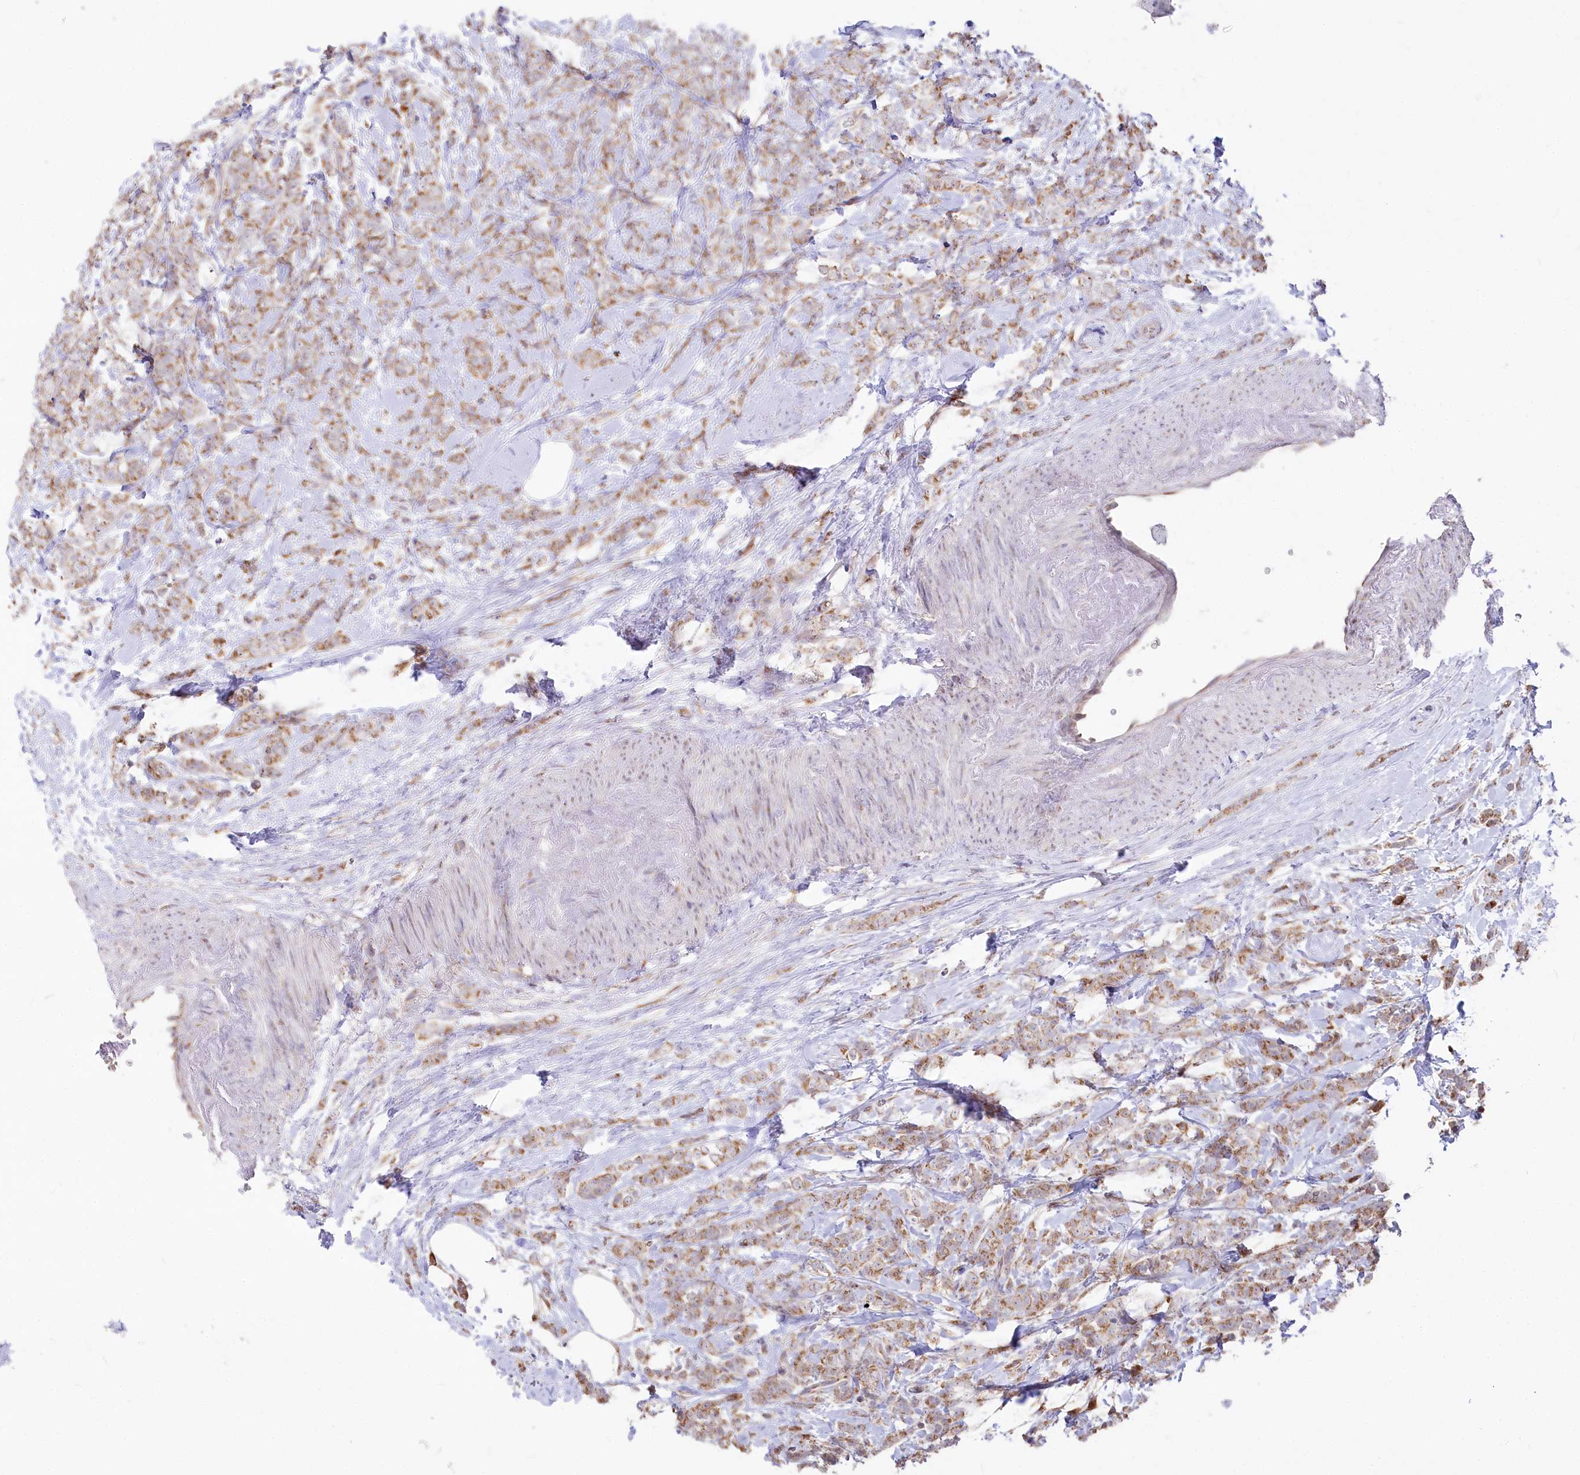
{"staining": {"intensity": "moderate", "quantity": ">75%", "location": "cytoplasmic/membranous"}, "tissue": "breast cancer", "cell_type": "Tumor cells", "image_type": "cancer", "snomed": [{"axis": "morphology", "description": "Lobular carcinoma"}, {"axis": "topography", "description": "Breast"}], "caption": "Breast lobular carcinoma tissue shows moderate cytoplasmic/membranous positivity in about >75% of tumor cells, visualized by immunohistochemistry.", "gene": "STT3B", "patient": {"sex": "female", "age": 58}}